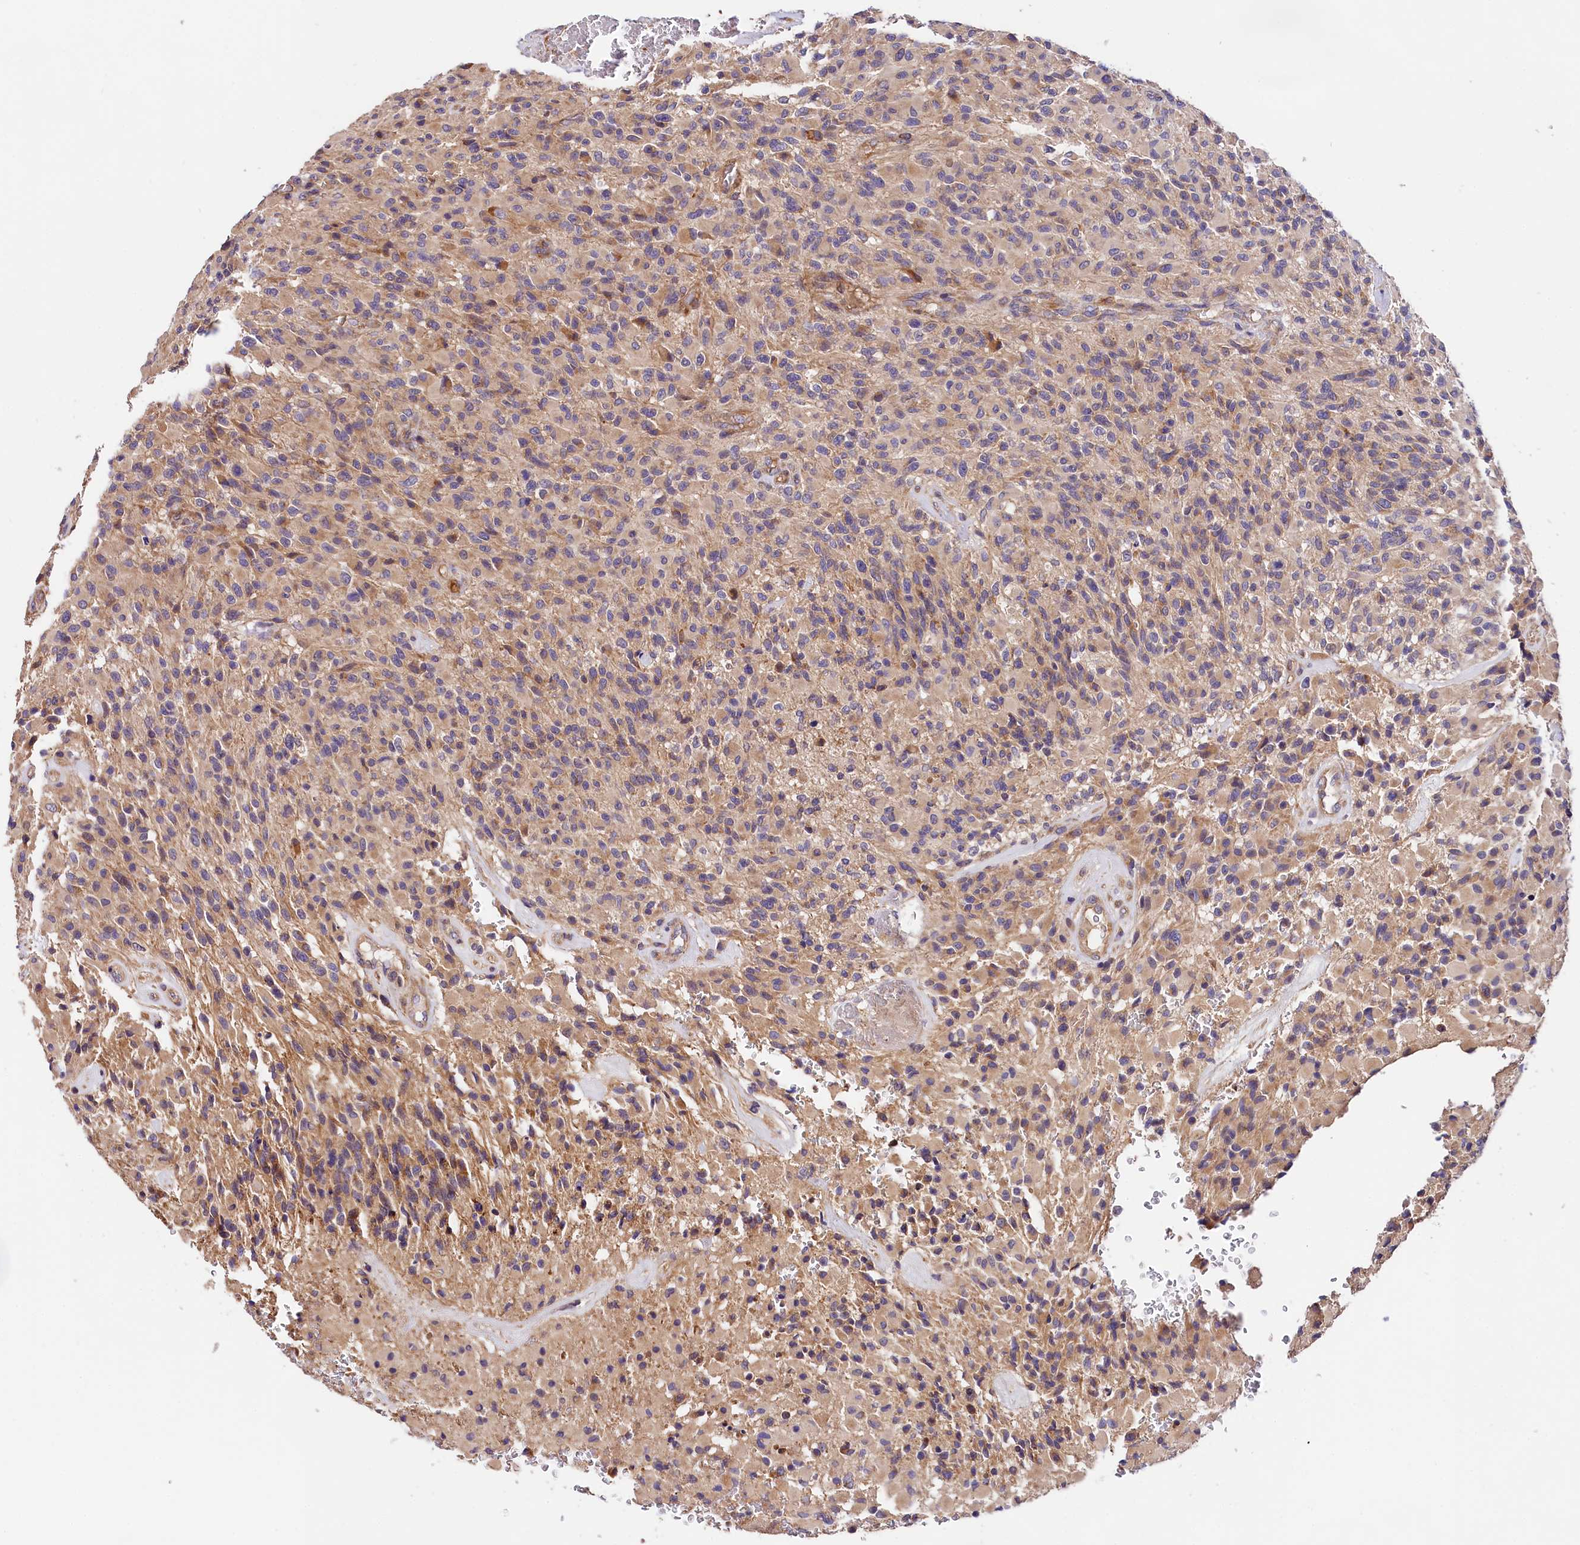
{"staining": {"intensity": "moderate", "quantity": "25%-75%", "location": "cytoplasmic/membranous"}, "tissue": "glioma", "cell_type": "Tumor cells", "image_type": "cancer", "snomed": [{"axis": "morphology", "description": "Glioma, malignant, High grade"}, {"axis": "topography", "description": "Brain"}], "caption": "Immunohistochemistry (IHC) staining of glioma, which reveals medium levels of moderate cytoplasmic/membranous expression in about 25%-75% of tumor cells indicating moderate cytoplasmic/membranous protein staining. The staining was performed using DAB (brown) for protein detection and nuclei were counterstained in hematoxylin (blue).", "gene": "SPG11", "patient": {"sex": "male", "age": 71}}